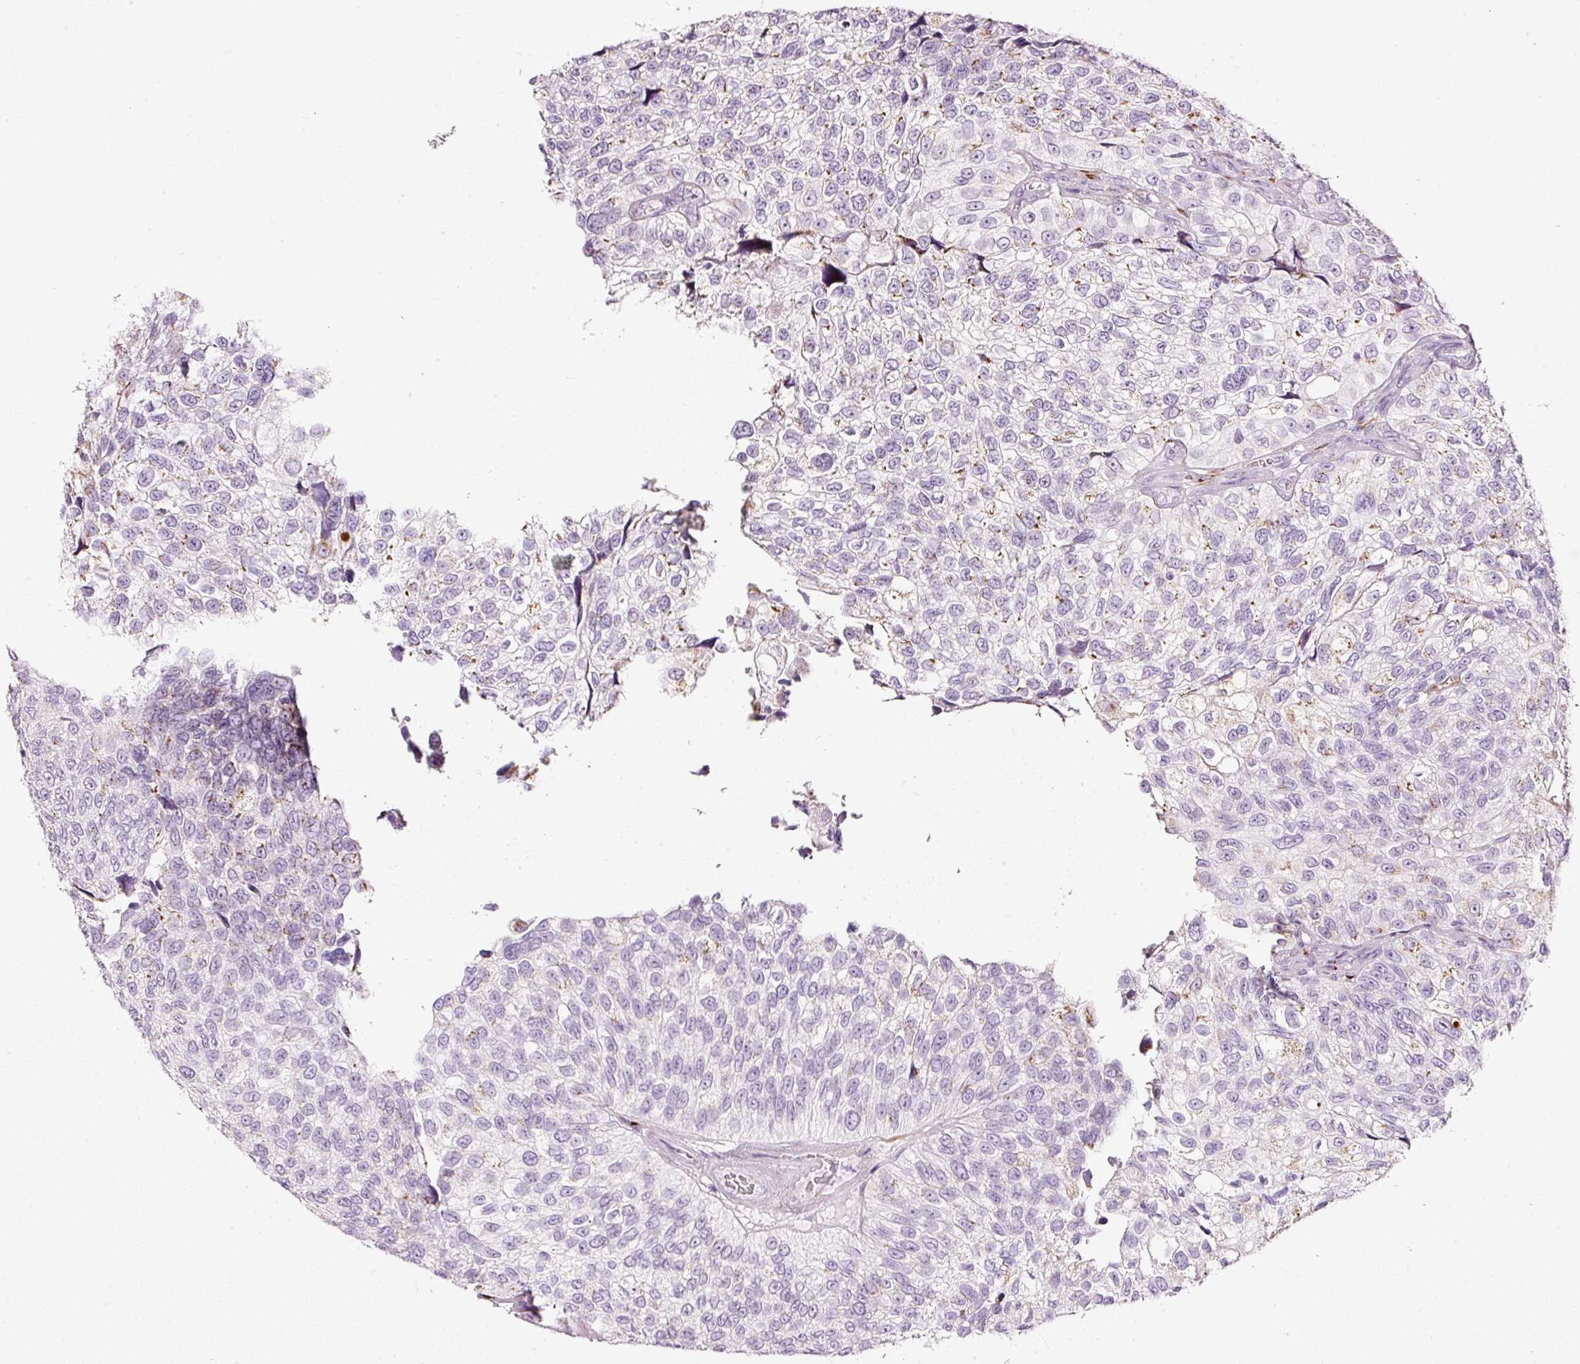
{"staining": {"intensity": "moderate", "quantity": "<25%", "location": "cytoplasmic/membranous"}, "tissue": "urothelial cancer", "cell_type": "Tumor cells", "image_type": "cancer", "snomed": [{"axis": "morphology", "description": "Urothelial carcinoma, NOS"}, {"axis": "topography", "description": "Urinary bladder"}], "caption": "An immunohistochemistry micrograph of neoplastic tissue is shown. Protein staining in brown highlights moderate cytoplasmic/membranous positivity in transitional cell carcinoma within tumor cells.", "gene": "SDF4", "patient": {"sex": "male", "age": 87}}